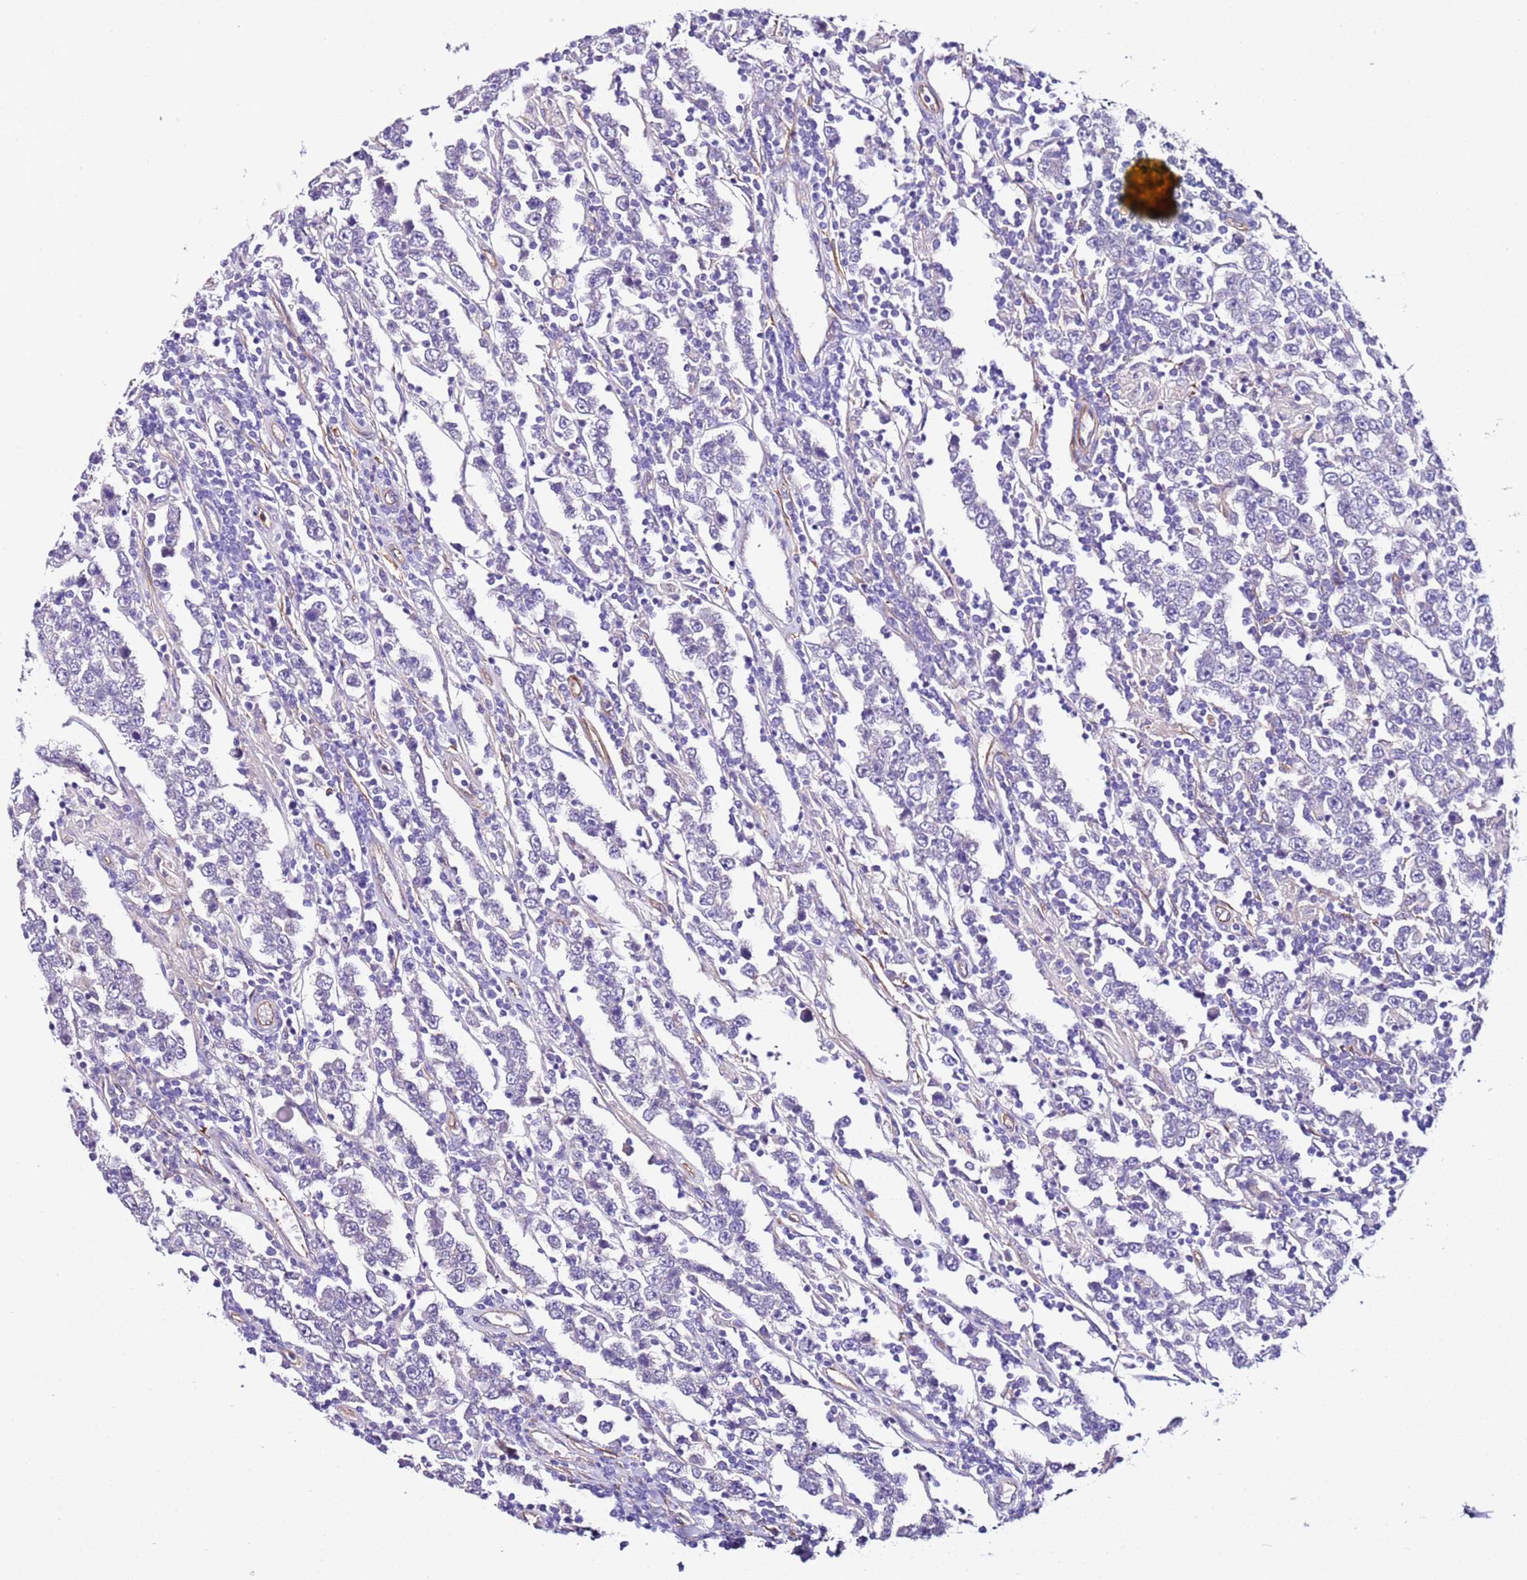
{"staining": {"intensity": "negative", "quantity": "none", "location": "none"}, "tissue": "testis cancer", "cell_type": "Tumor cells", "image_type": "cancer", "snomed": [{"axis": "morphology", "description": "Normal tissue, NOS"}, {"axis": "morphology", "description": "Urothelial carcinoma, High grade"}, {"axis": "morphology", "description": "Seminoma, NOS"}, {"axis": "morphology", "description": "Carcinoma, Embryonal, NOS"}, {"axis": "topography", "description": "Urinary bladder"}, {"axis": "topography", "description": "Testis"}], "caption": "Tumor cells show no significant protein expression in high-grade urothelial carcinoma (testis).", "gene": "FAM174C", "patient": {"sex": "male", "age": 41}}